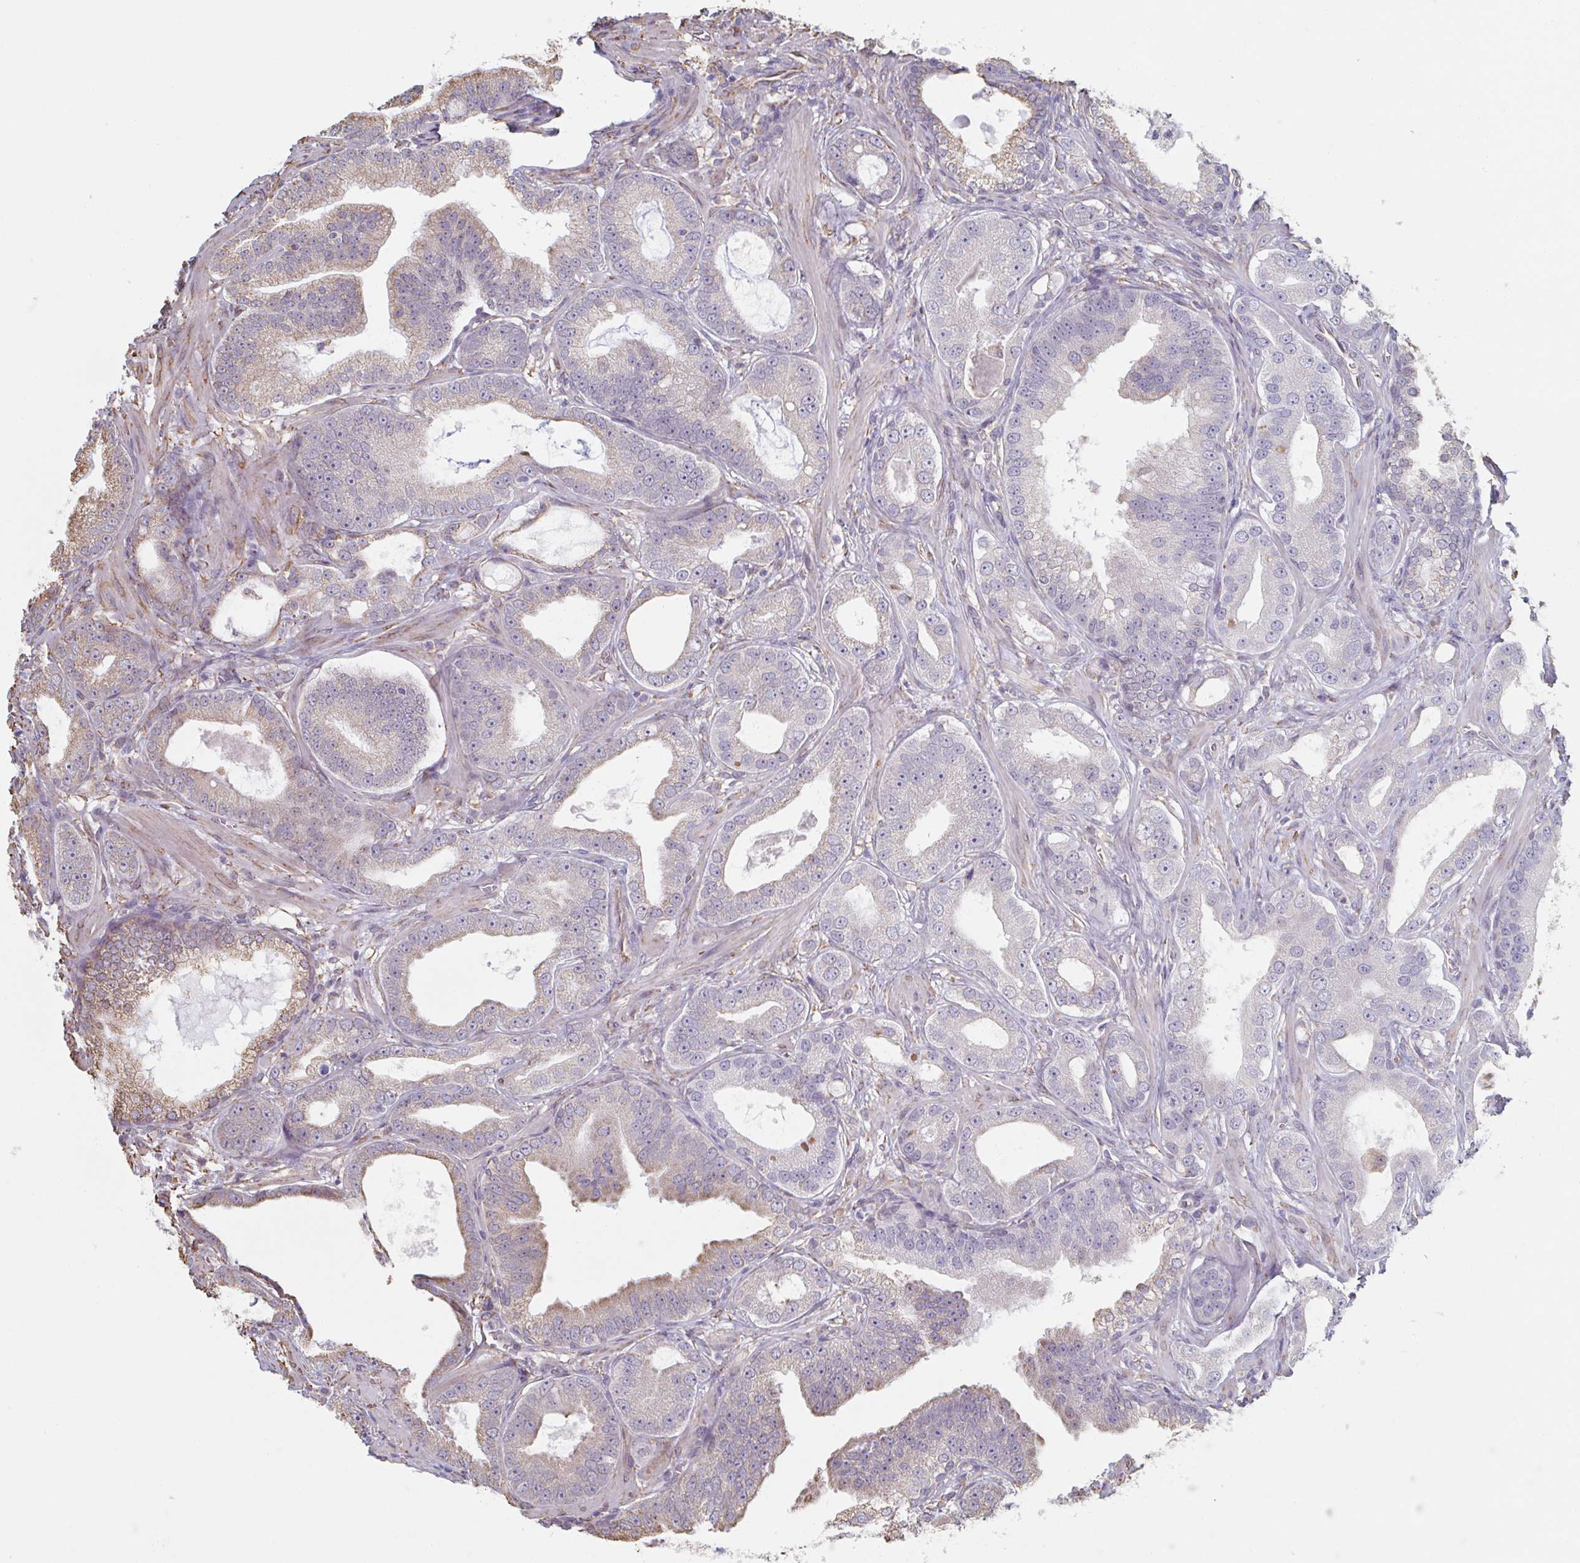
{"staining": {"intensity": "moderate", "quantity": "<25%", "location": "cytoplasmic/membranous"}, "tissue": "prostate cancer", "cell_type": "Tumor cells", "image_type": "cancer", "snomed": [{"axis": "morphology", "description": "Adenocarcinoma, High grade"}, {"axis": "topography", "description": "Prostate"}], "caption": "Immunohistochemical staining of human adenocarcinoma (high-grade) (prostate) demonstrates low levels of moderate cytoplasmic/membranous protein staining in approximately <25% of tumor cells. The staining is performed using DAB brown chromogen to label protein expression. The nuclei are counter-stained blue using hematoxylin.", "gene": "RAB5IF", "patient": {"sex": "male", "age": 65}}